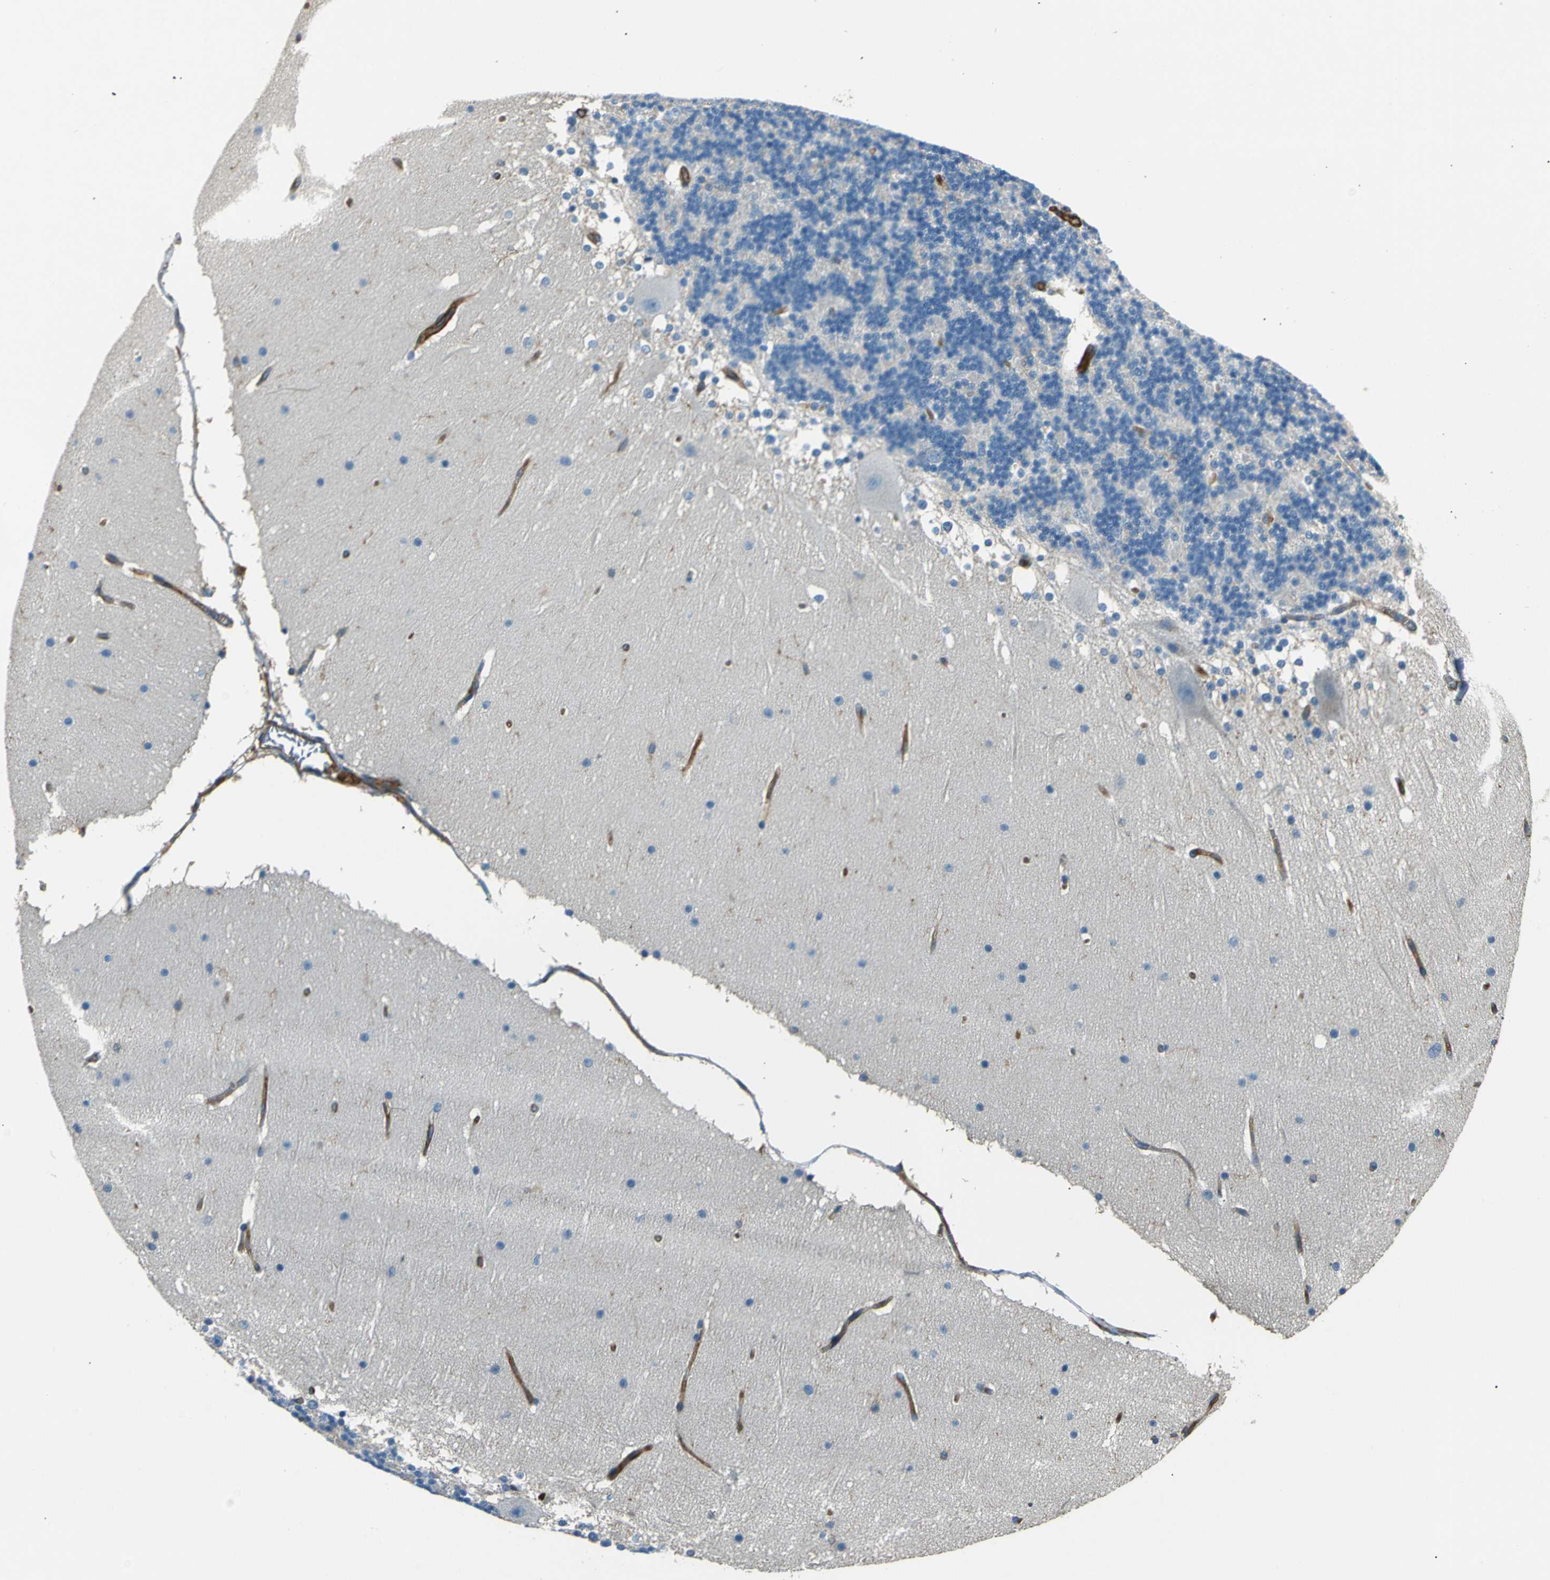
{"staining": {"intensity": "negative", "quantity": "none", "location": "none"}, "tissue": "cerebellum", "cell_type": "Cells in granular layer", "image_type": "normal", "snomed": [{"axis": "morphology", "description": "Normal tissue, NOS"}, {"axis": "topography", "description": "Cerebellum"}], "caption": "Immunohistochemical staining of benign human cerebellum exhibits no significant staining in cells in granular layer.", "gene": "ENTPD1", "patient": {"sex": "female", "age": 19}}